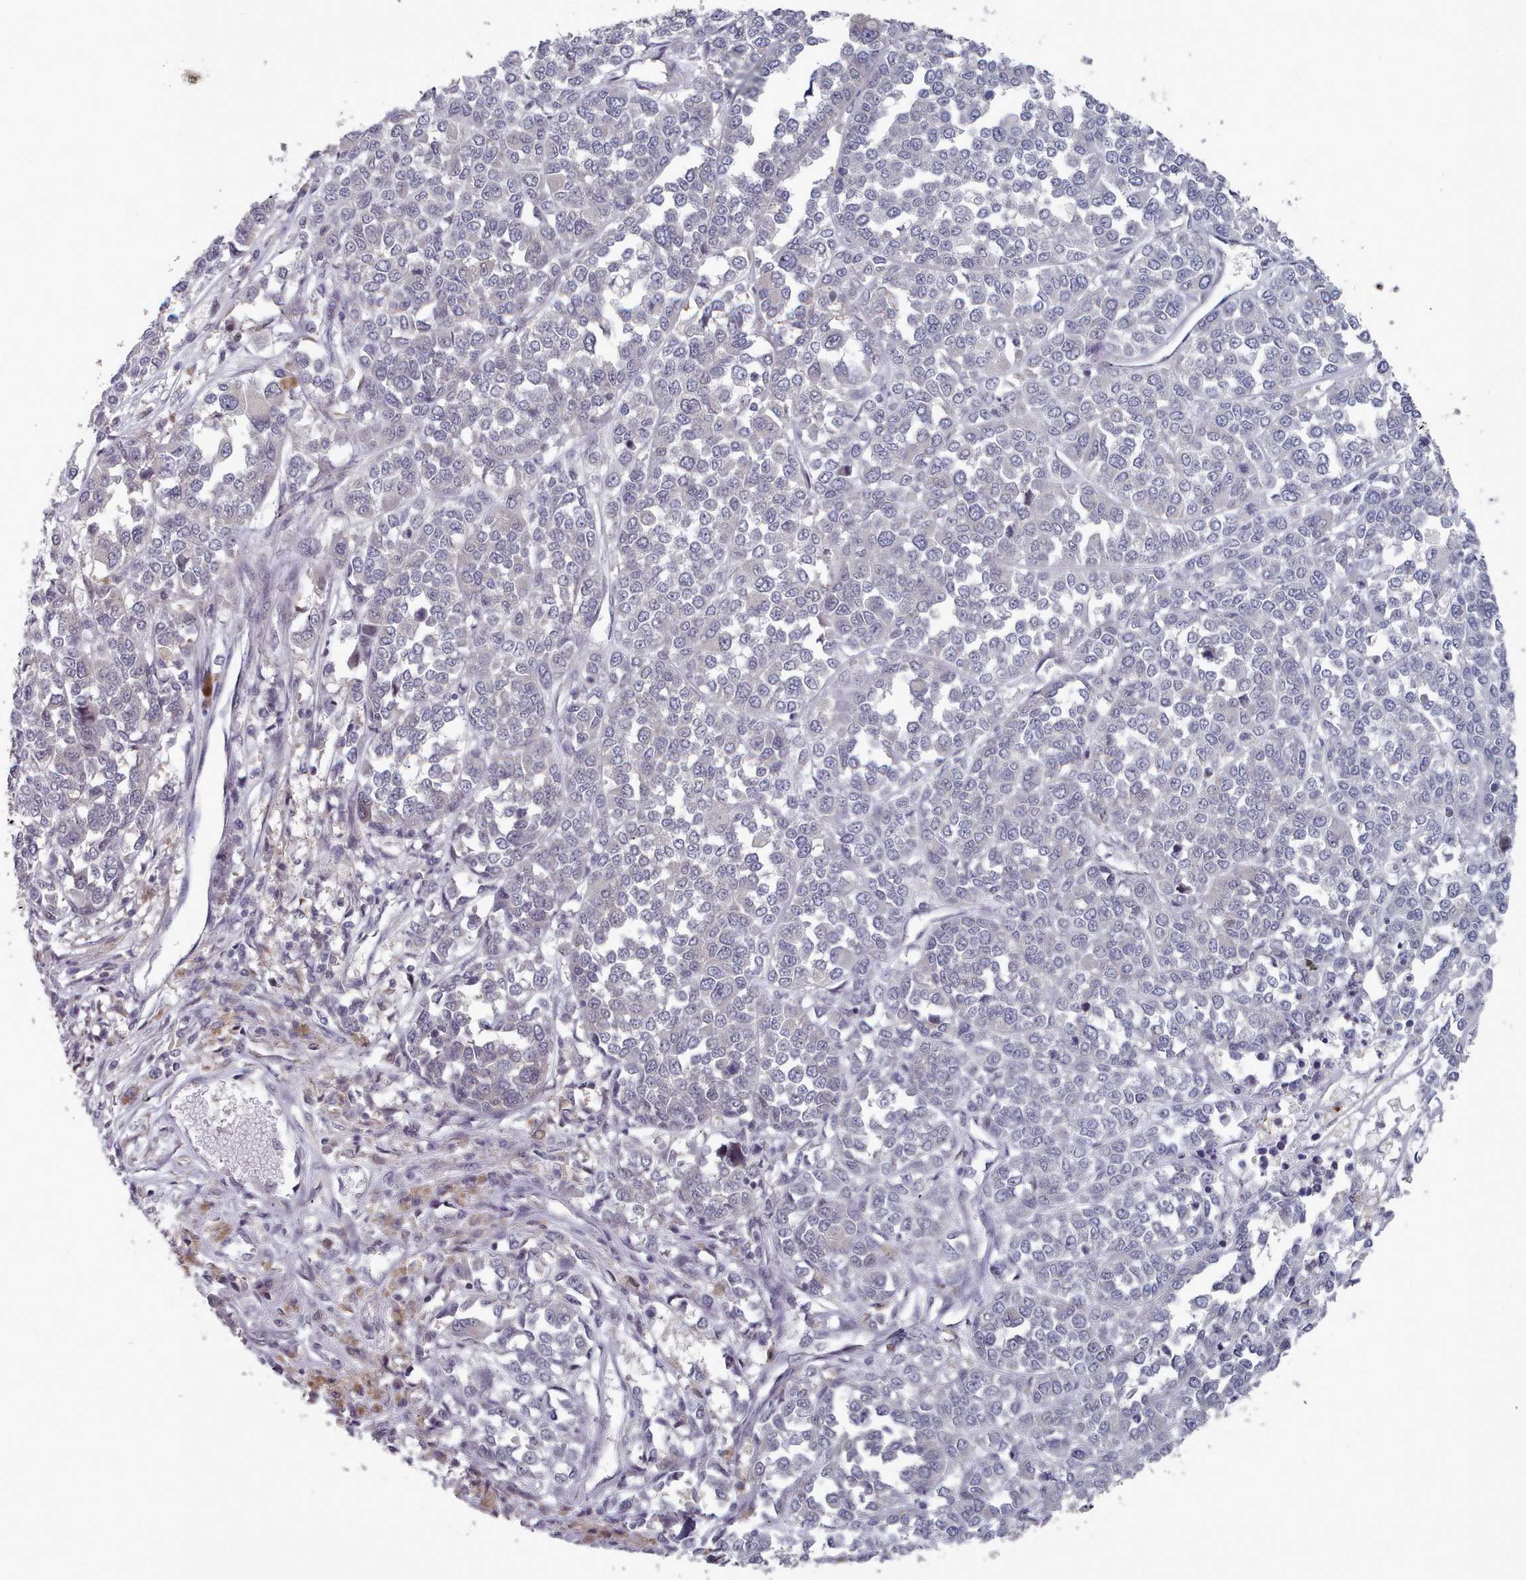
{"staining": {"intensity": "negative", "quantity": "none", "location": "none"}, "tissue": "melanoma", "cell_type": "Tumor cells", "image_type": "cancer", "snomed": [{"axis": "morphology", "description": "Malignant melanoma, Metastatic site"}, {"axis": "topography", "description": "Lymph node"}], "caption": "This is an IHC histopathology image of malignant melanoma (metastatic site). There is no positivity in tumor cells.", "gene": "HYAL3", "patient": {"sex": "male", "age": 44}}